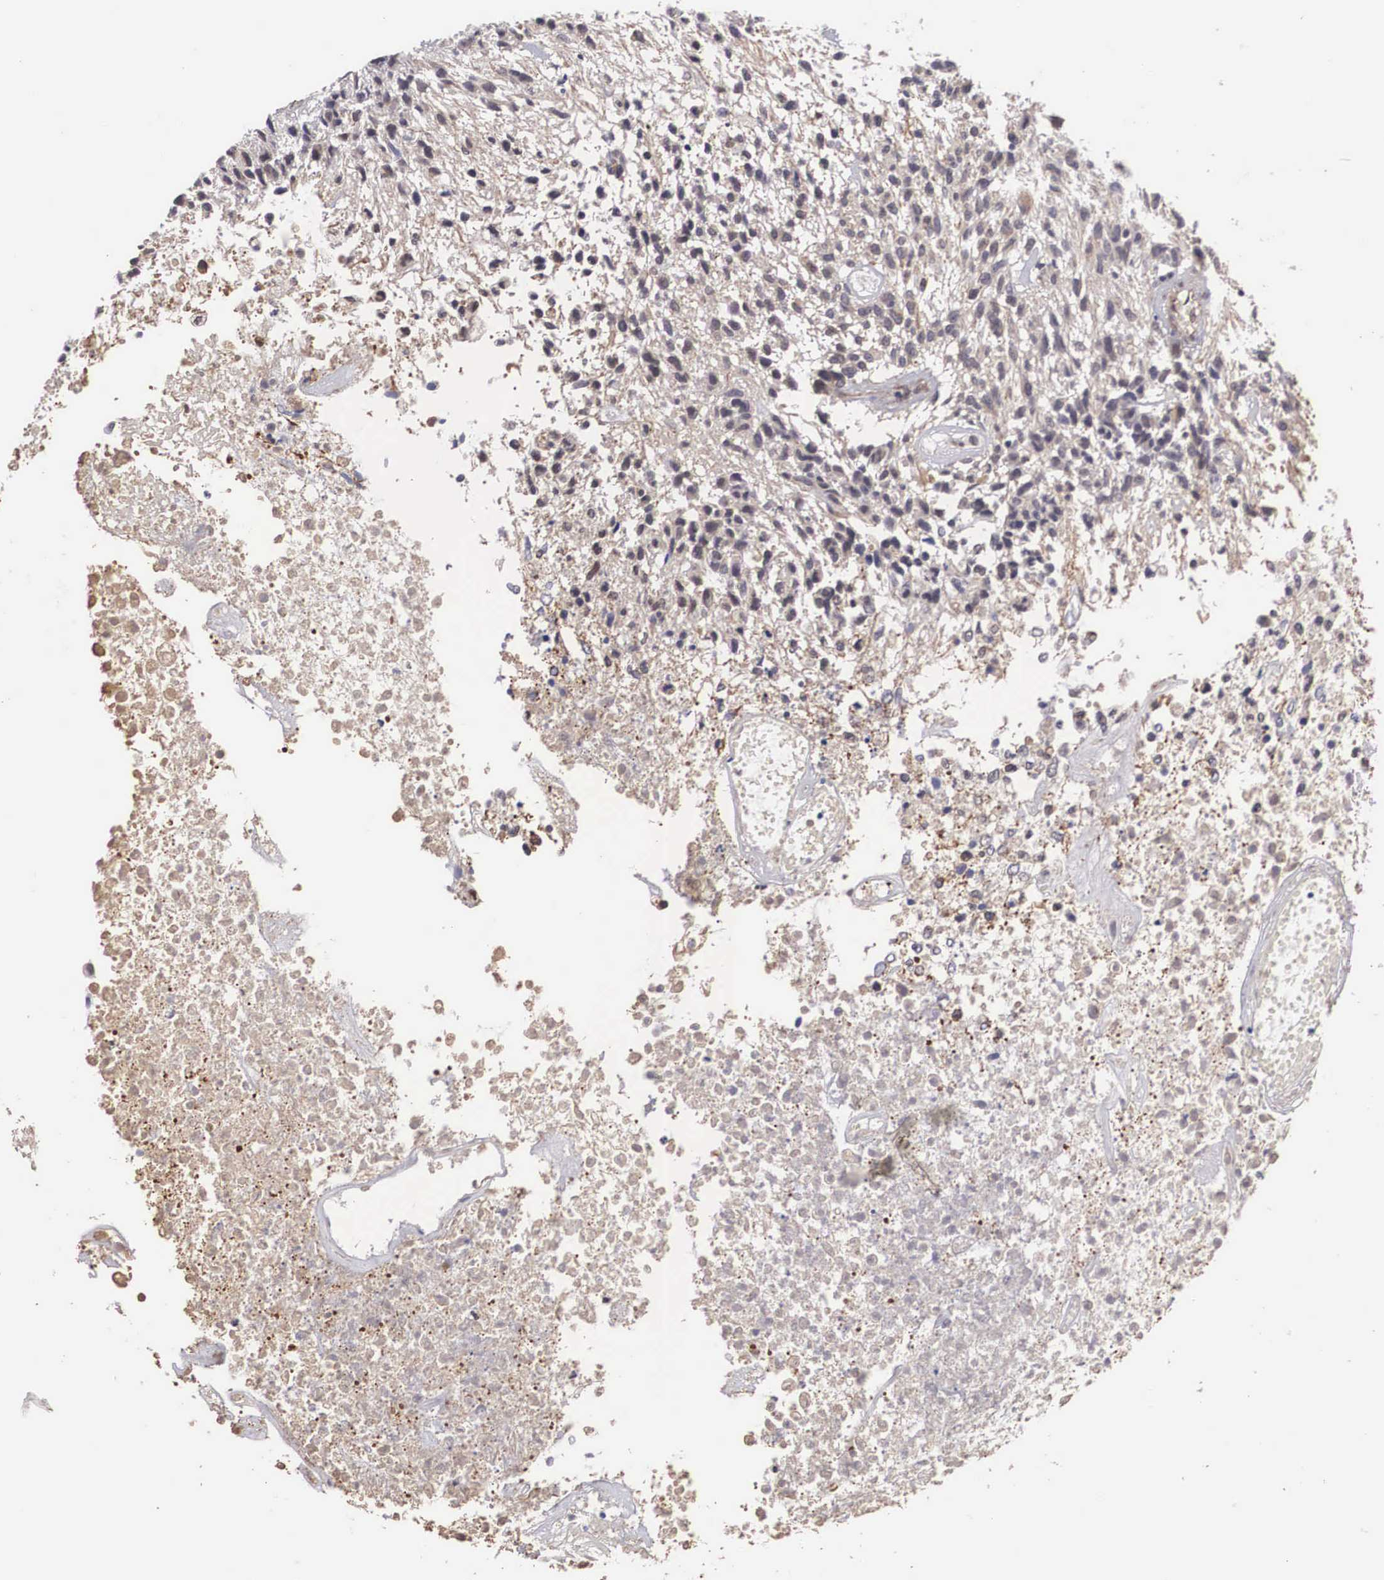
{"staining": {"intensity": "weak", "quantity": ">75%", "location": "cytoplasmic/membranous"}, "tissue": "glioma", "cell_type": "Tumor cells", "image_type": "cancer", "snomed": [{"axis": "morphology", "description": "Glioma, malignant, High grade"}, {"axis": "topography", "description": "Brain"}], "caption": "This micrograph shows malignant glioma (high-grade) stained with immunohistochemistry to label a protein in brown. The cytoplasmic/membranous of tumor cells show weak positivity for the protein. Nuclei are counter-stained blue.", "gene": "MORC2", "patient": {"sex": "male", "age": 77}}